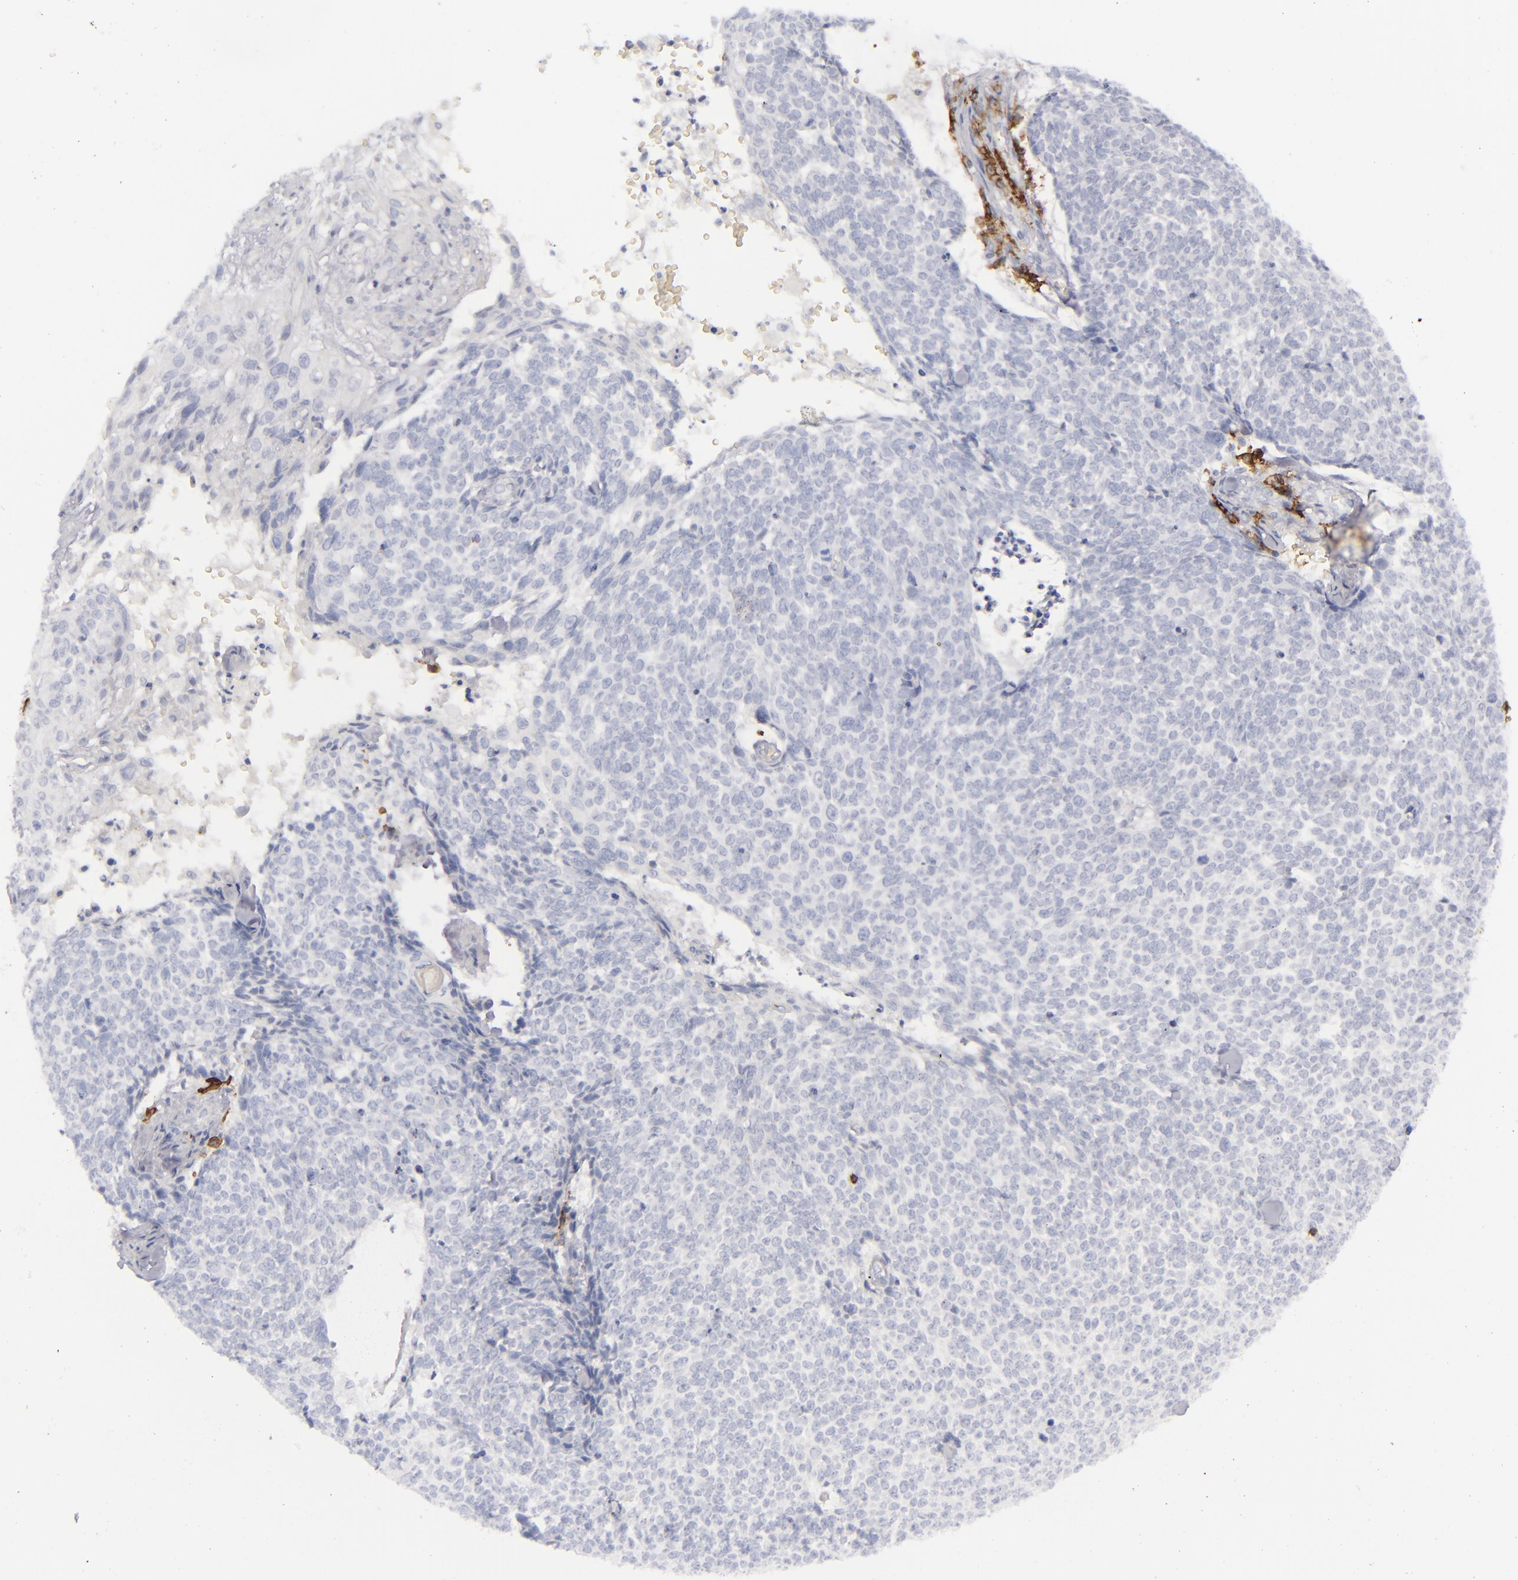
{"staining": {"intensity": "negative", "quantity": "none", "location": "none"}, "tissue": "skin cancer", "cell_type": "Tumor cells", "image_type": "cancer", "snomed": [{"axis": "morphology", "description": "Basal cell carcinoma"}, {"axis": "topography", "description": "Skin"}], "caption": "Histopathology image shows no significant protein positivity in tumor cells of skin basal cell carcinoma.", "gene": "CD27", "patient": {"sex": "female", "age": 89}}